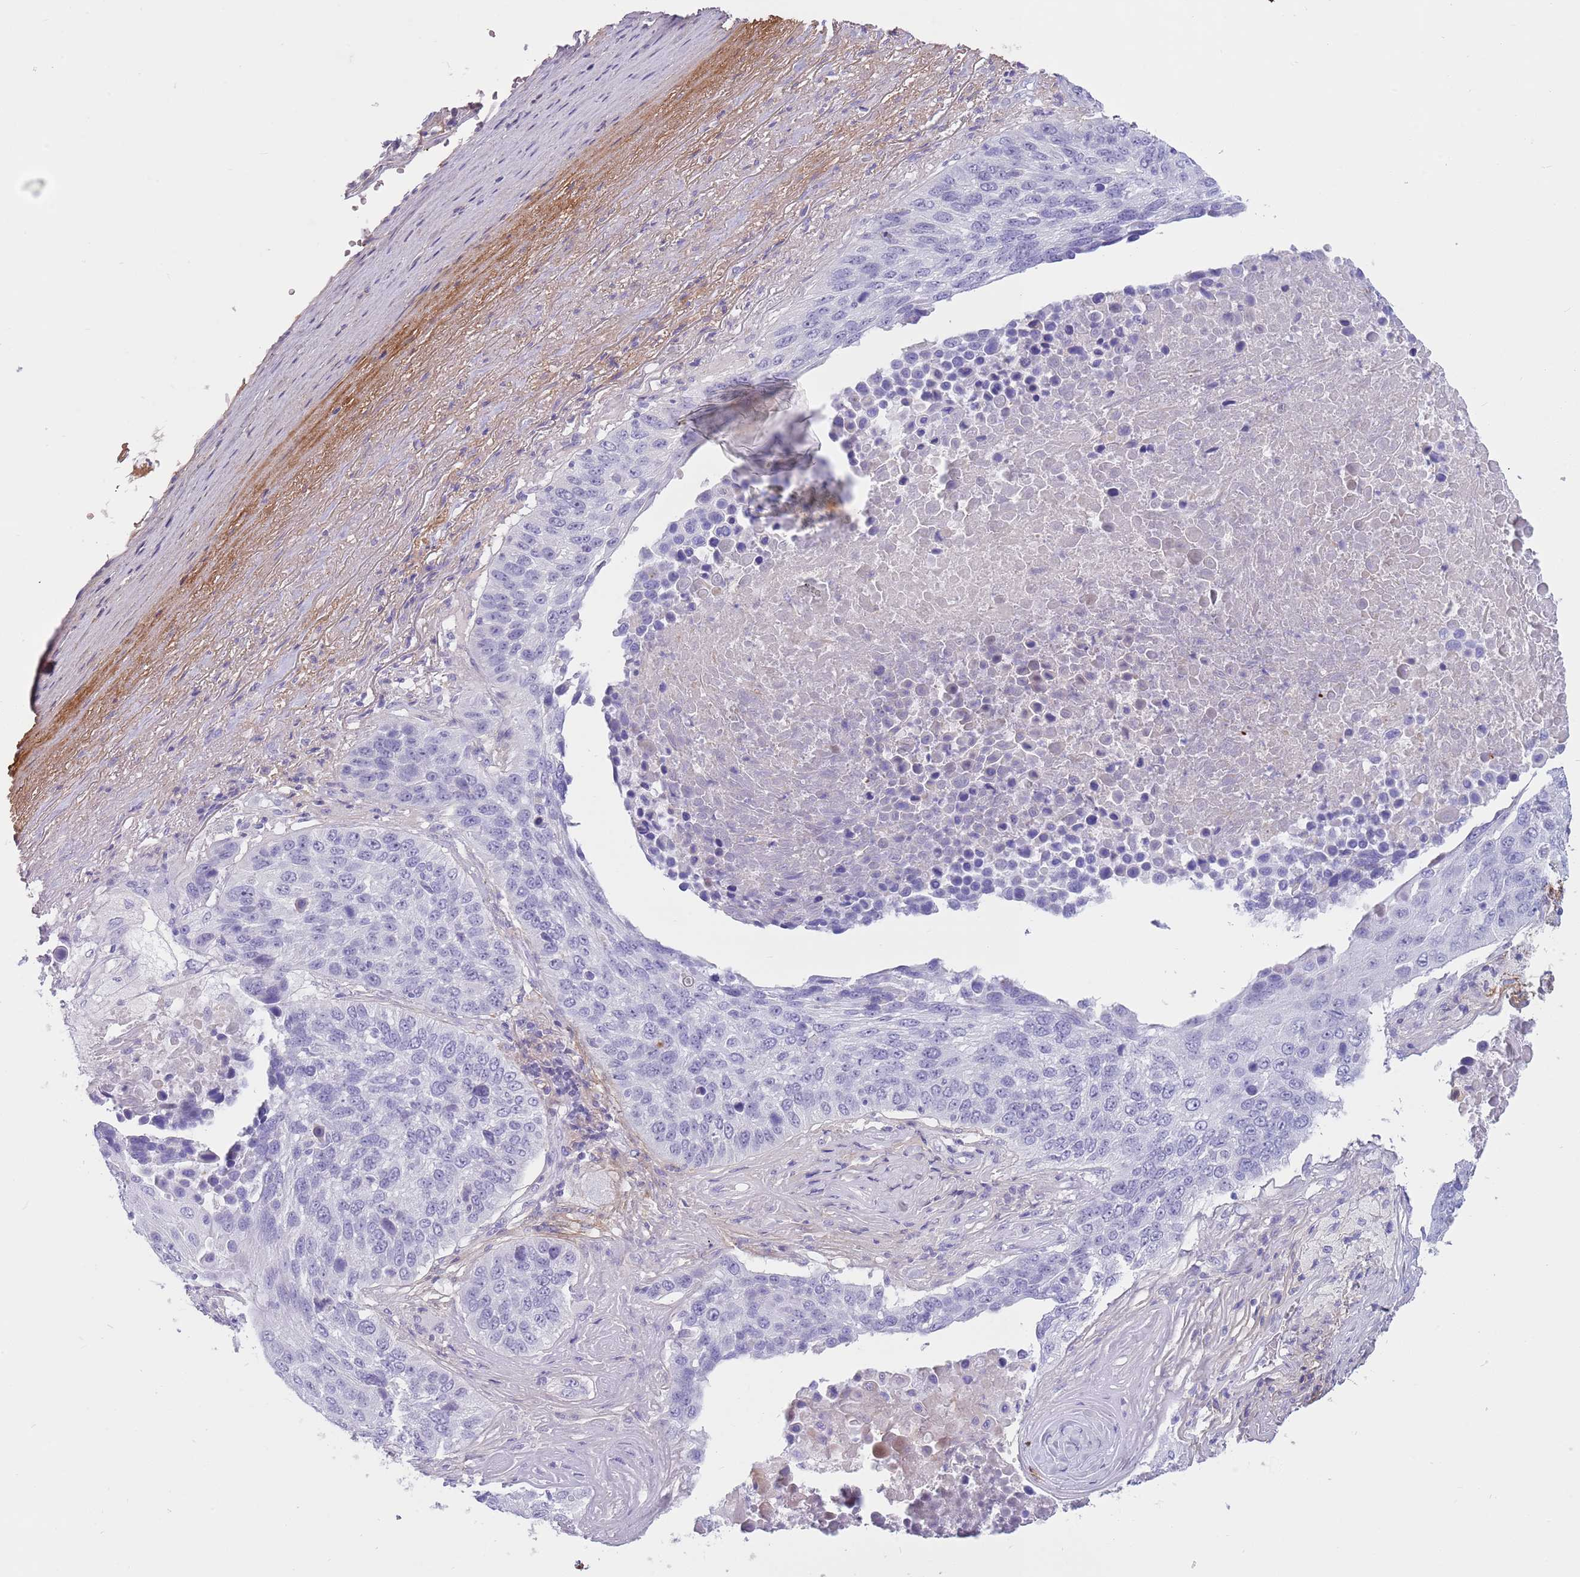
{"staining": {"intensity": "negative", "quantity": "none", "location": "none"}, "tissue": "lung cancer", "cell_type": "Tumor cells", "image_type": "cancer", "snomed": [{"axis": "morphology", "description": "Normal tissue, NOS"}, {"axis": "morphology", "description": "Squamous cell carcinoma, NOS"}, {"axis": "topography", "description": "Lymph node"}, {"axis": "topography", "description": "Lung"}], "caption": "Immunohistochemical staining of lung cancer (squamous cell carcinoma) reveals no significant expression in tumor cells.", "gene": "LEPROTL1", "patient": {"sex": "male", "age": 66}}